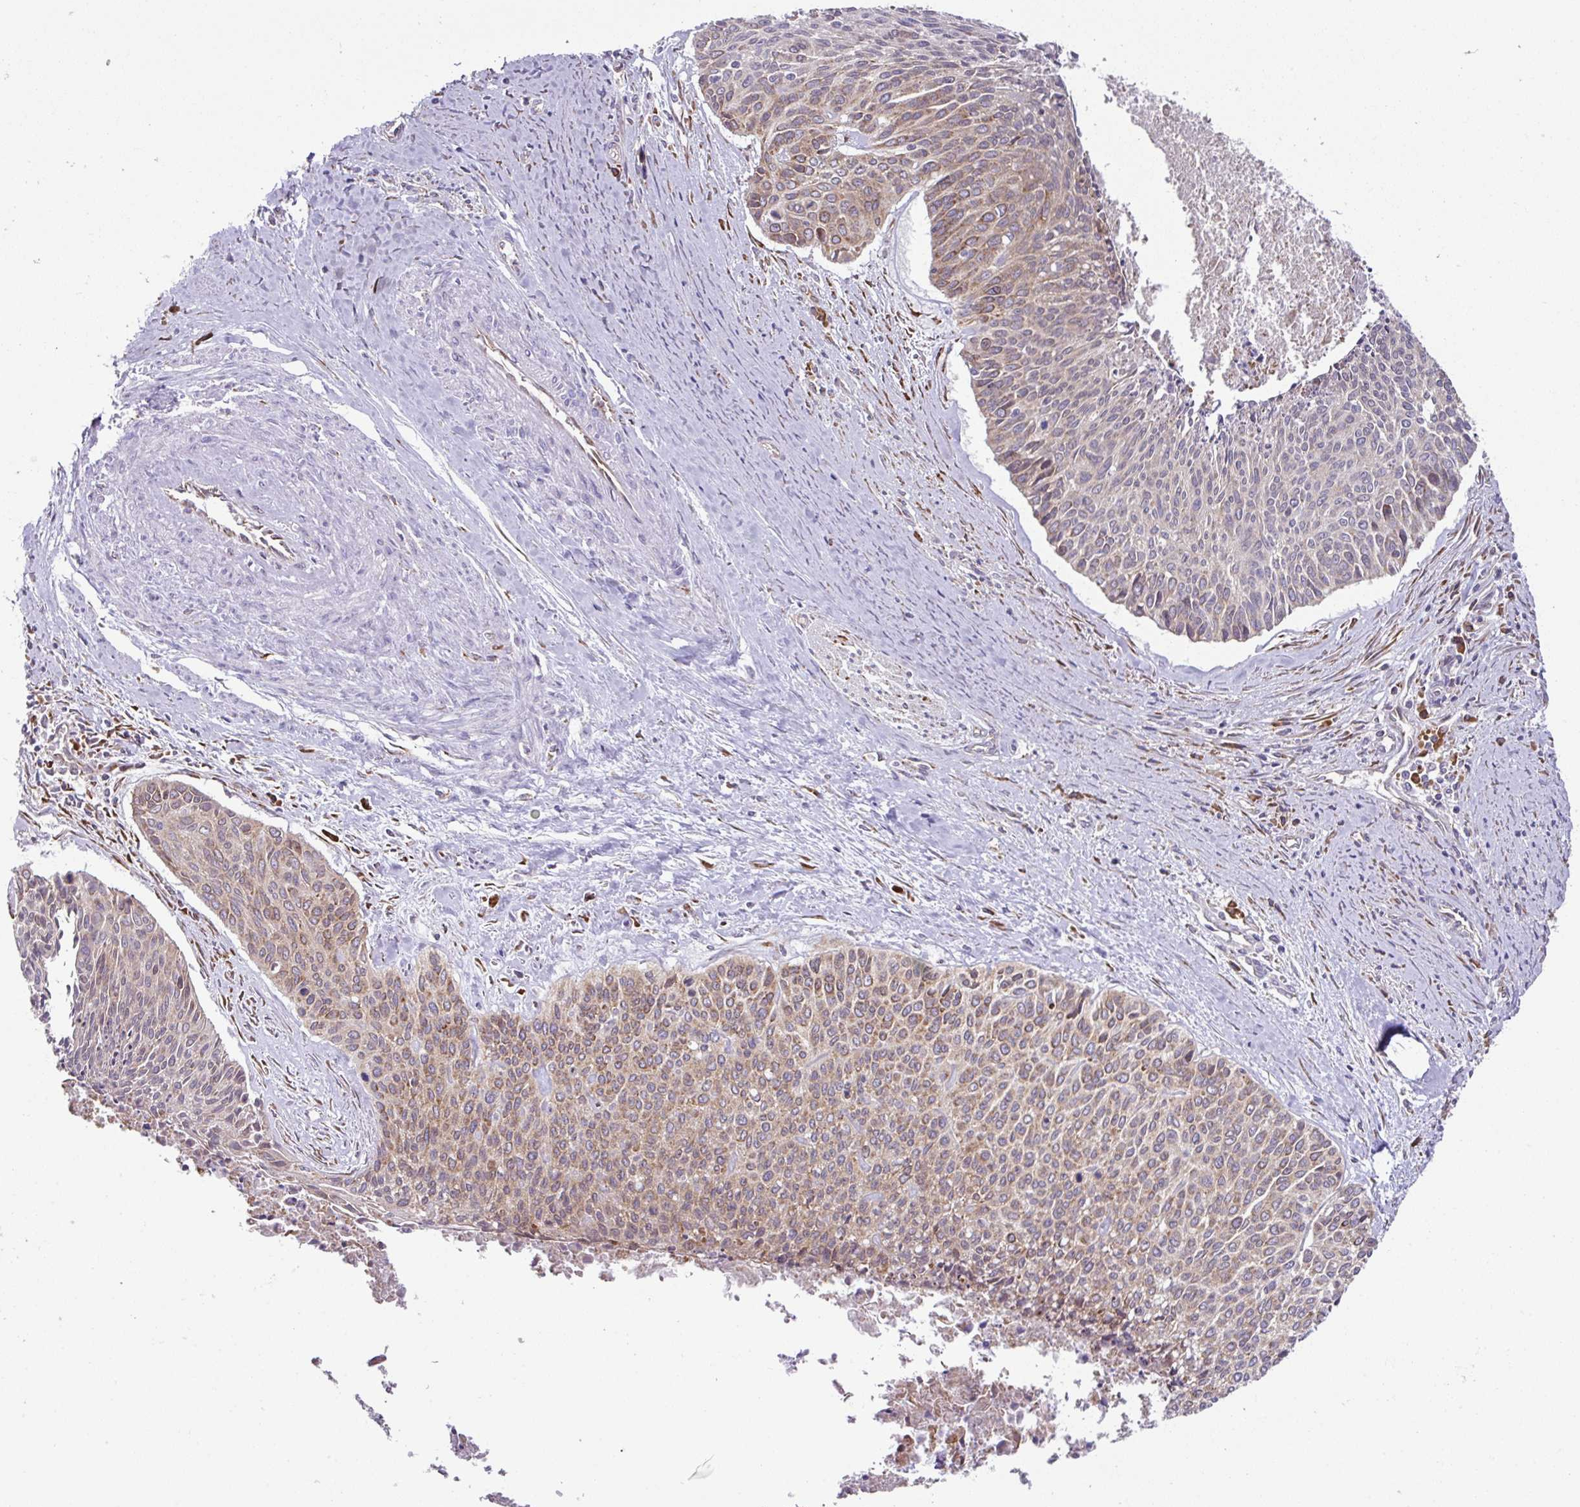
{"staining": {"intensity": "moderate", "quantity": "<25%", "location": "cytoplasmic/membranous"}, "tissue": "cervical cancer", "cell_type": "Tumor cells", "image_type": "cancer", "snomed": [{"axis": "morphology", "description": "Squamous cell carcinoma, NOS"}, {"axis": "topography", "description": "Cervix"}], "caption": "Immunohistochemical staining of human squamous cell carcinoma (cervical) demonstrates low levels of moderate cytoplasmic/membranous positivity in approximately <25% of tumor cells.", "gene": "SLC39A7", "patient": {"sex": "female", "age": 55}}